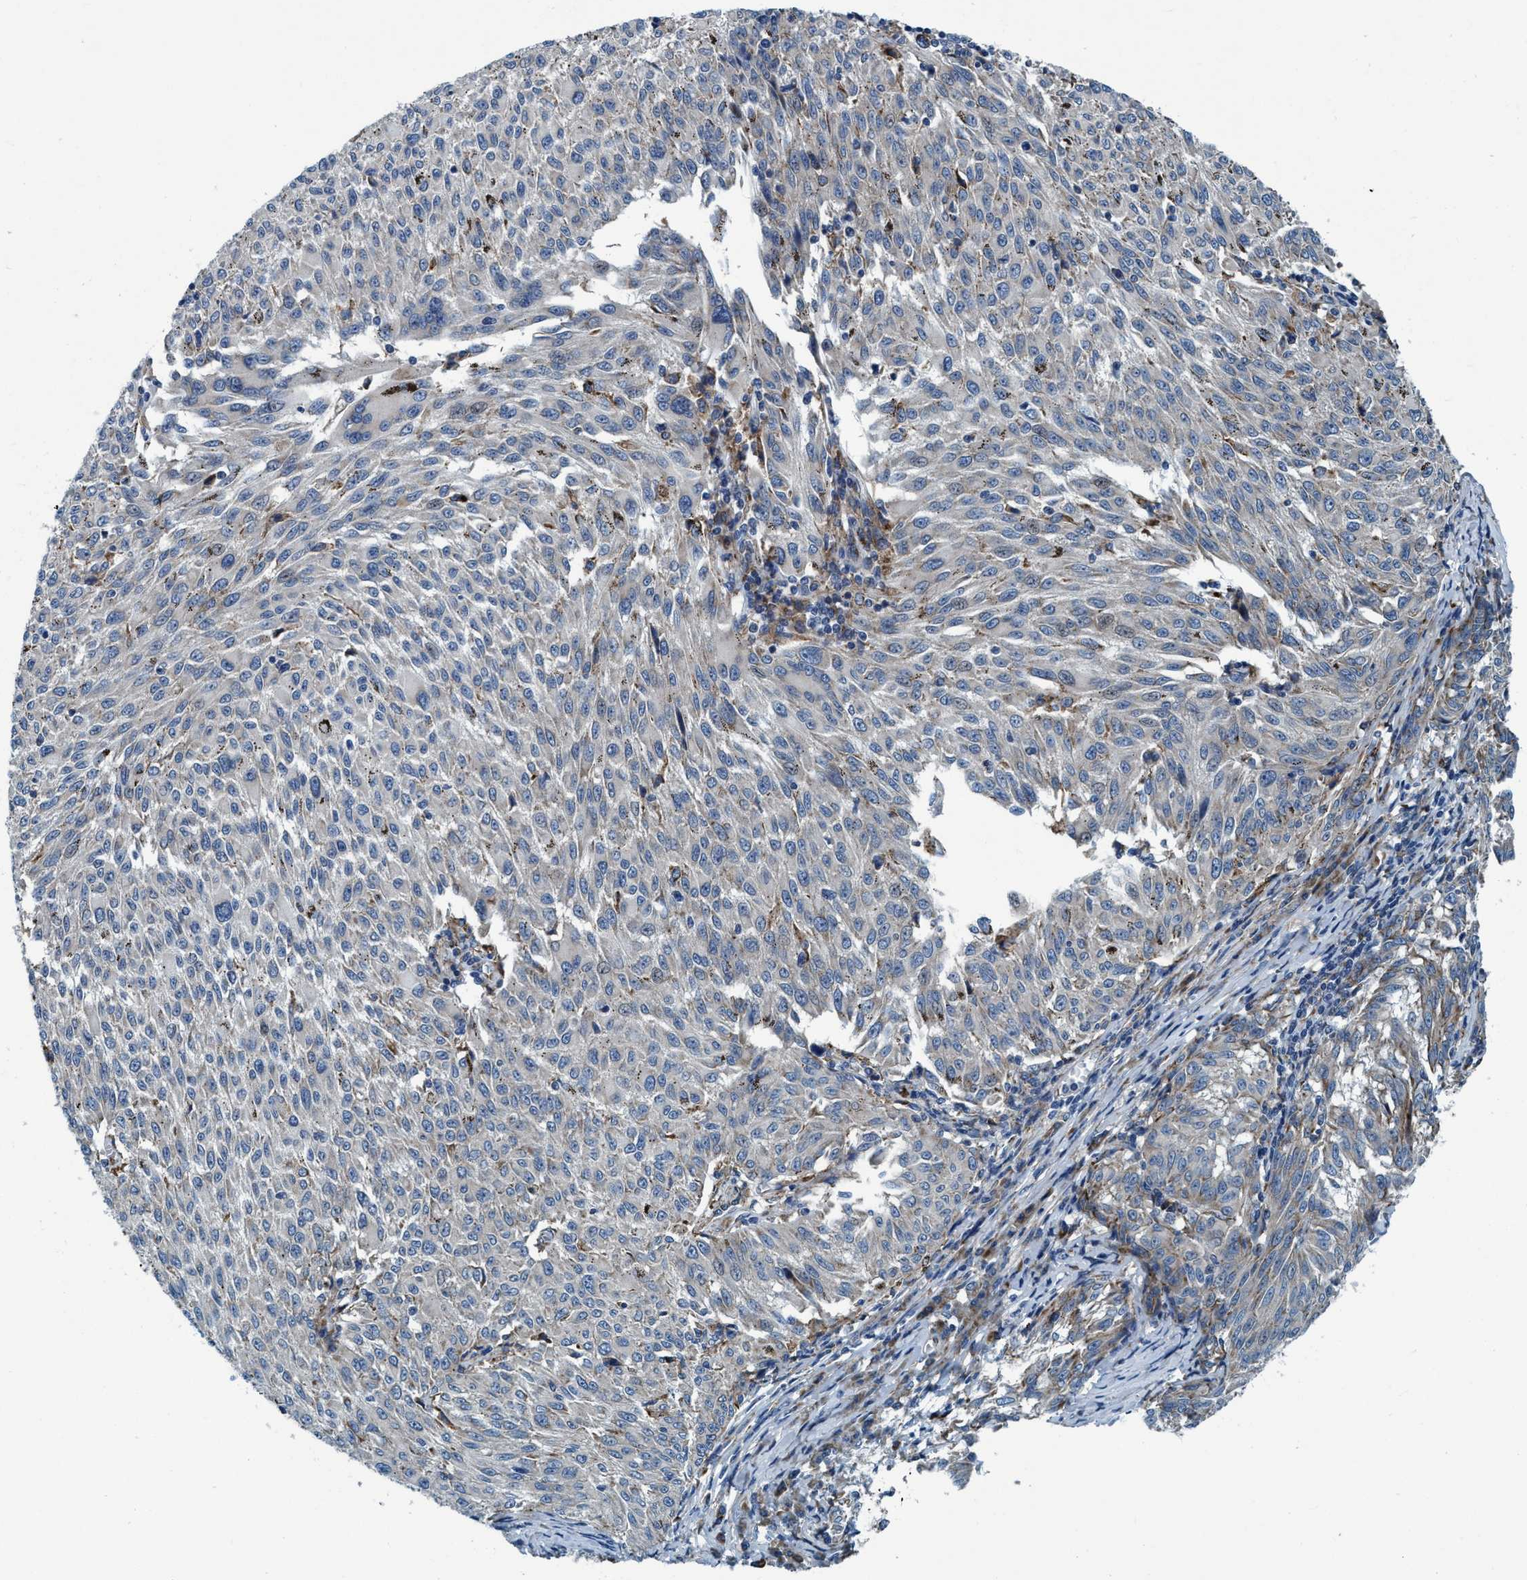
{"staining": {"intensity": "negative", "quantity": "none", "location": "none"}, "tissue": "melanoma", "cell_type": "Tumor cells", "image_type": "cancer", "snomed": [{"axis": "morphology", "description": "Malignant melanoma, NOS"}, {"axis": "topography", "description": "Skin"}], "caption": "Immunohistochemistry (IHC) of human malignant melanoma shows no positivity in tumor cells.", "gene": "ARMC9", "patient": {"sex": "female", "age": 72}}